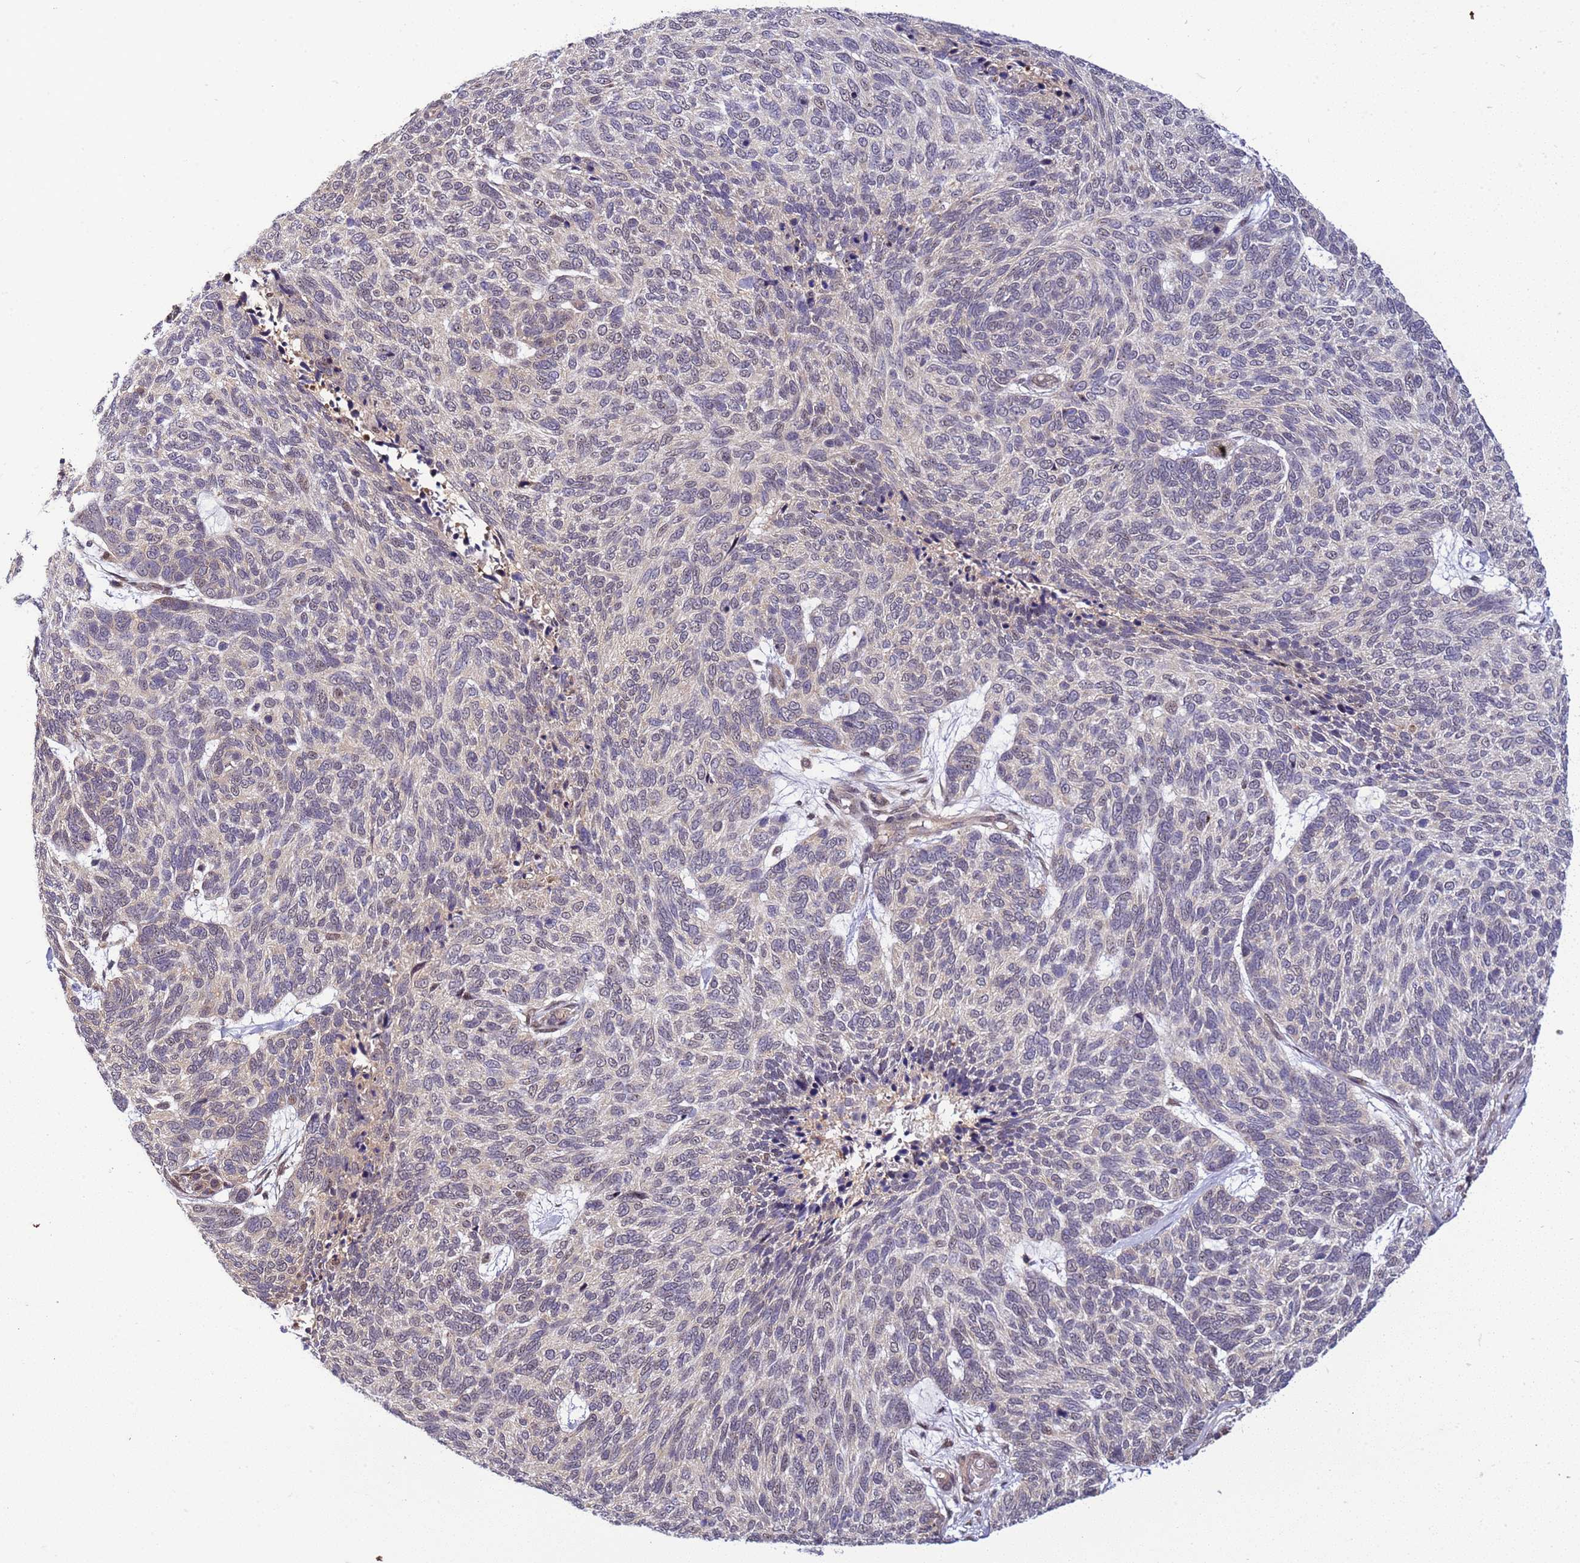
{"staining": {"intensity": "negative", "quantity": "none", "location": "none"}, "tissue": "skin cancer", "cell_type": "Tumor cells", "image_type": "cancer", "snomed": [{"axis": "morphology", "description": "Basal cell carcinoma"}, {"axis": "topography", "description": "Skin"}], "caption": "The micrograph demonstrates no significant staining in tumor cells of skin cancer.", "gene": "GEN1", "patient": {"sex": "female", "age": 65}}